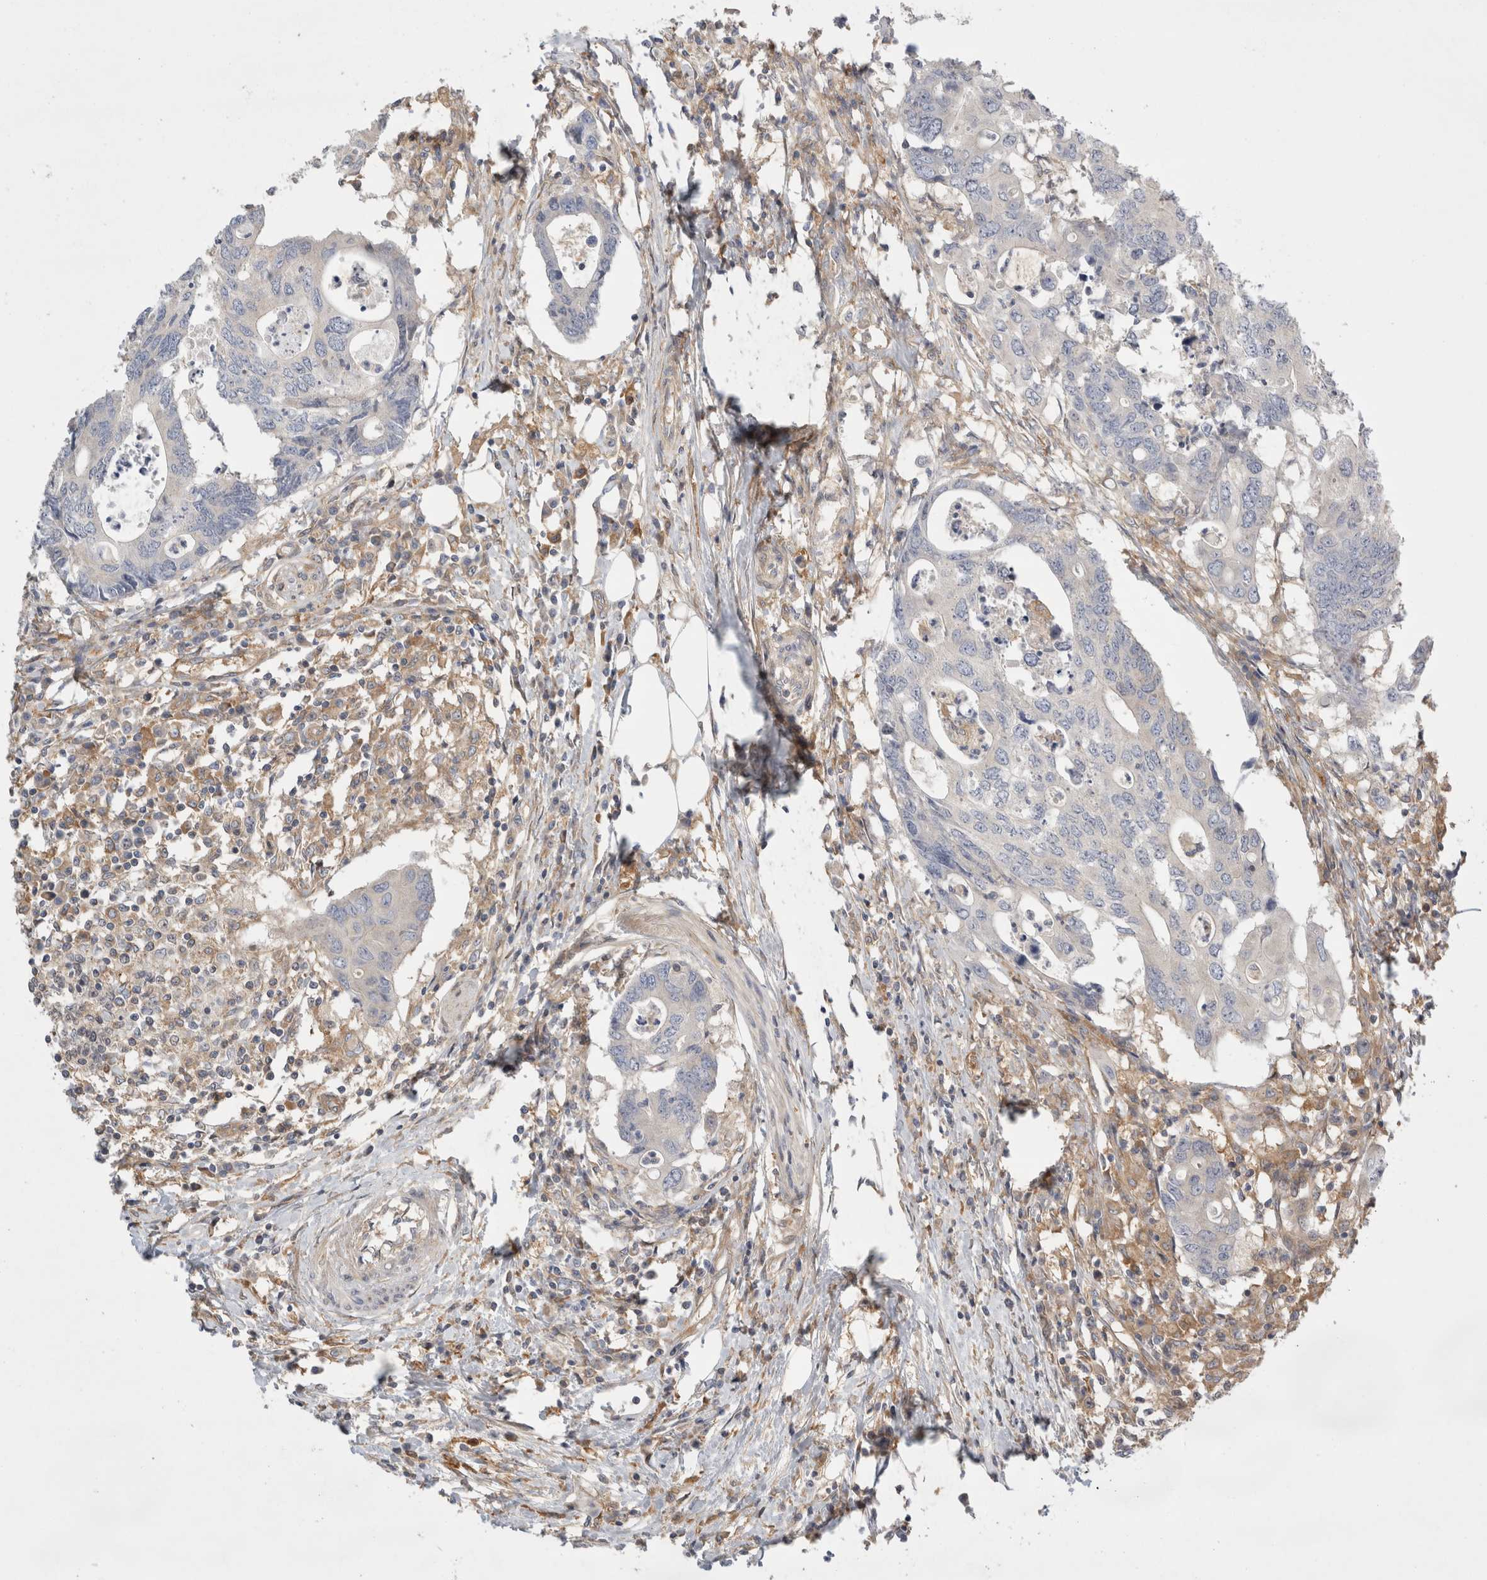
{"staining": {"intensity": "negative", "quantity": "none", "location": "none"}, "tissue": "colorectal cancer", "cell_type": "Tumor cells", "image_type": "cancer", "snomed": [{"axis": "morphology", "description": "Adenocarcinoma, NOS"}, {"axis": "topography", "description": "Colon"}], "caption": "Colorectal cancer was stained to show a protein in brown. There is no significant positivity in tumor cells.", "gene": "CDCA7L", "patient": {"sex": "male", "age": 71}}